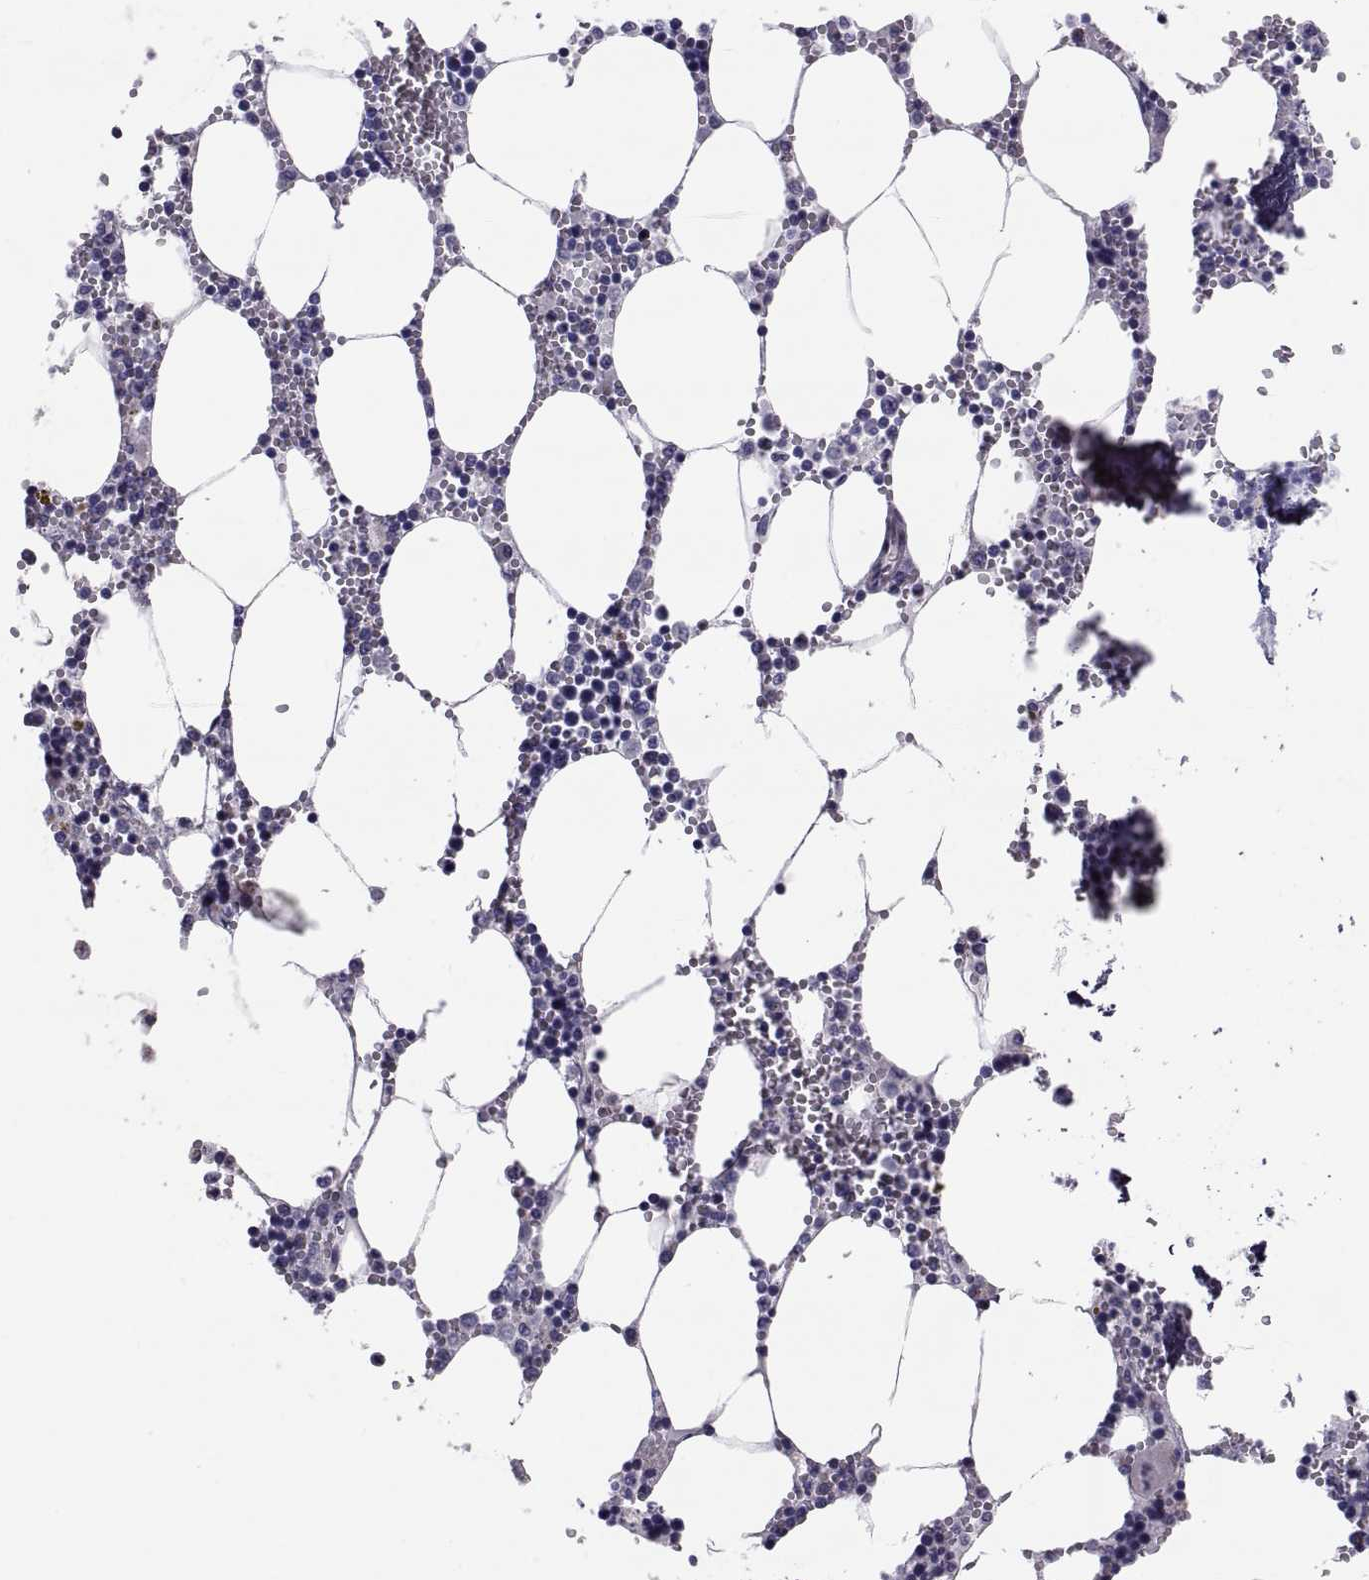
{"staining": {"intensity": "strong", "quantity": "<25%", "location": "cytoplasmic/membranous"}, "tissue": "bone marrow", "cell_type": "Hematopoietic cells", "image_type": "normal", "snomed": [{"axis": "morphology", "description": "Normal tissue, NOS"}, {"axis": "topography", "description": "Bone marrow"}], "caption": "Protein staining of benign bone marrow displays strong cytoplasmic/membranous staining in about <25% of hematopoietic cells. The staining was performed using DAB (3,3'-diaminobenzidine) to visualize the protein expression in brown, while the nuclei were stained in blue with hematoxylin (Magnification: 20x).", "gene": "ANO1", "patient": {"sex": "male", "age": 54}}